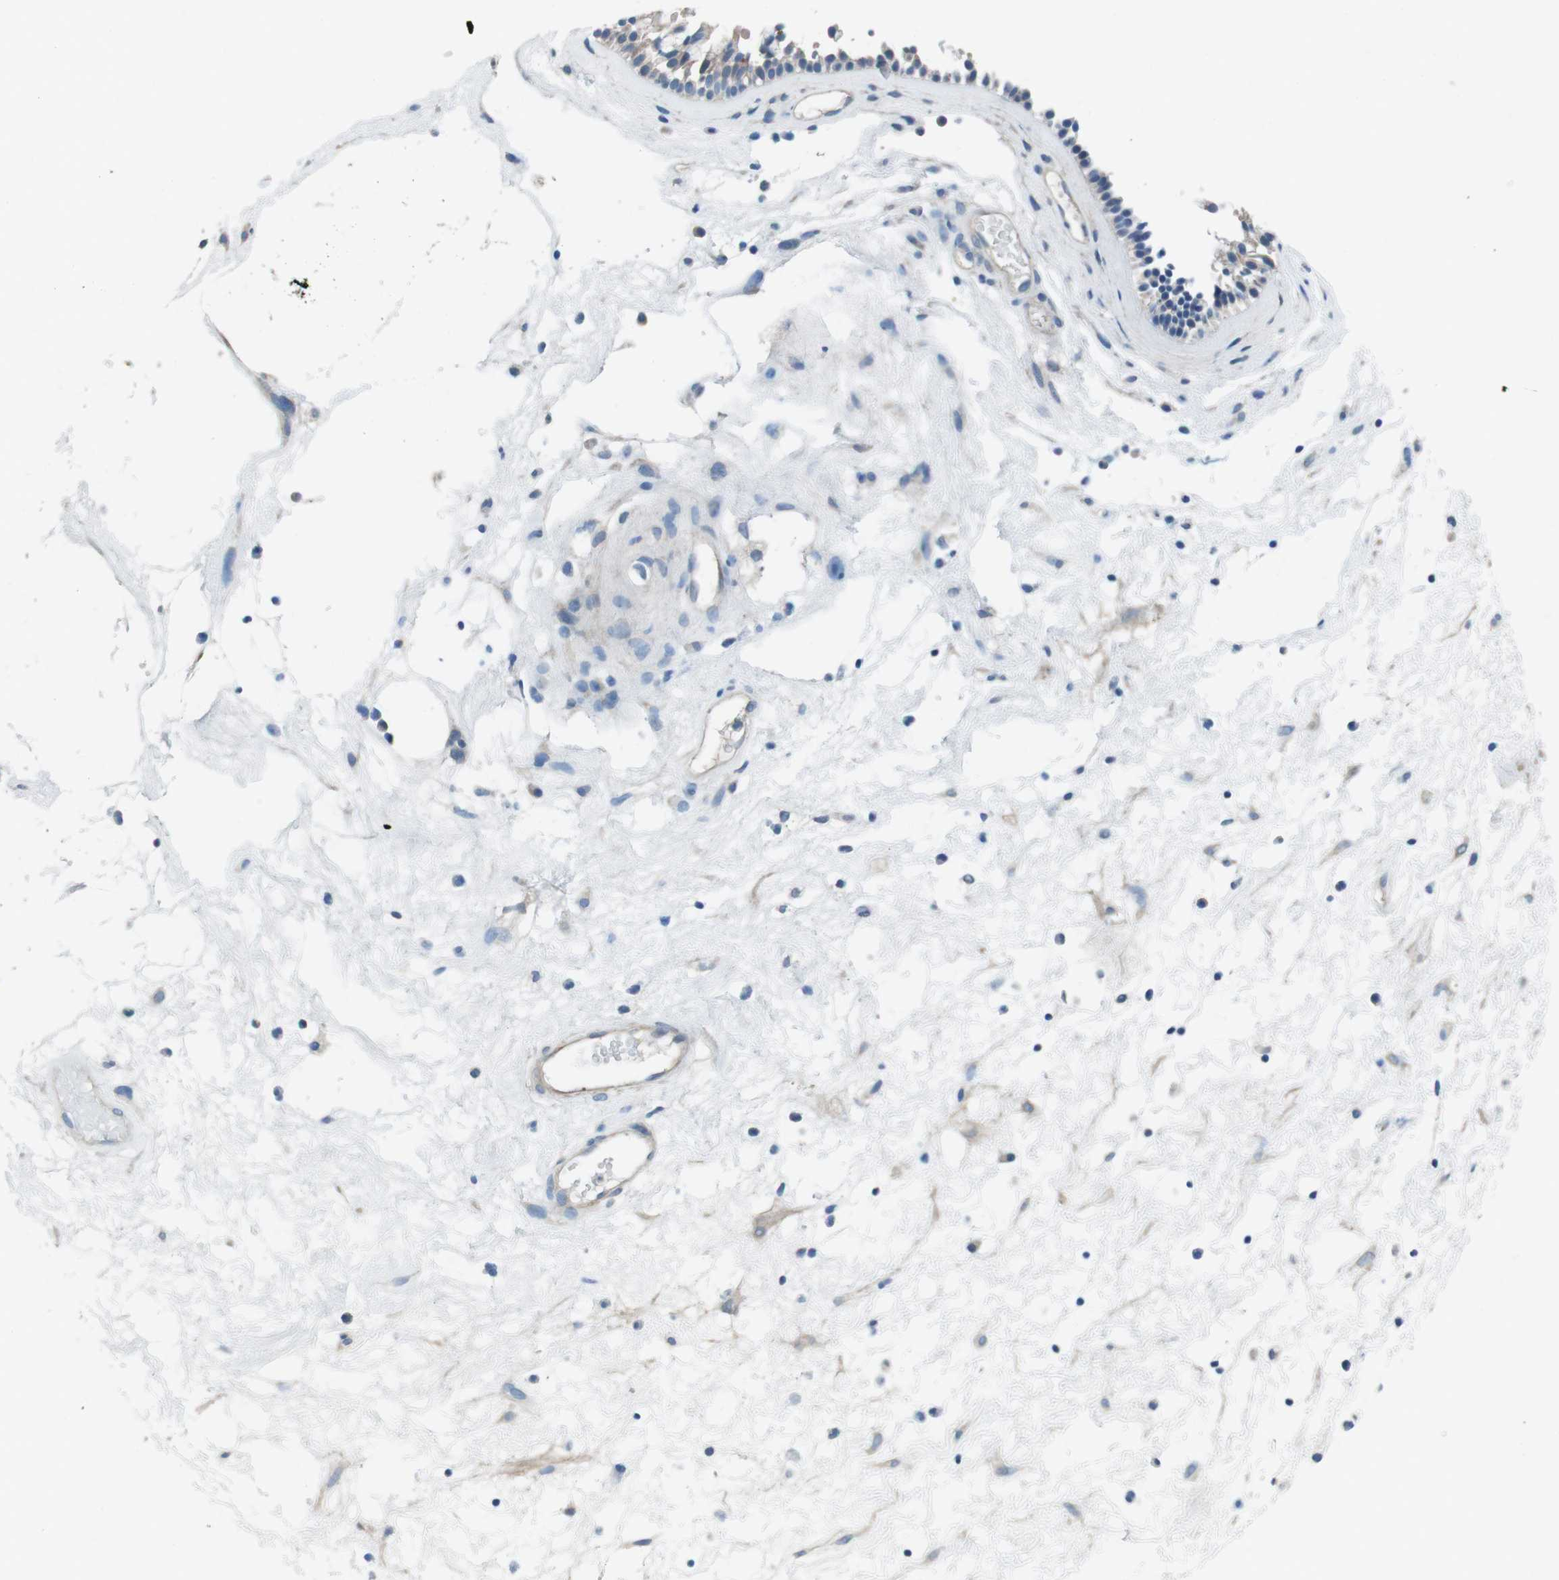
{"staining": {"intensity": "negative", "quantity": "none", "location": "none"}, "tissue": "nasopharynx", "cell_type": "Respiratory epithelial cells", "image_type": "normal", "snomed": [{"axis": "morphology", "description": "Normal tissue, NOS"}, {"axis": "morphology", "description": "Inflammation, NOS"}, {"axis": "topography", "description": "Nasopharynx"}], "caption": "Immunohistochemical staining of benign human nasopharynx exhibits no significant expression in respiratory epithelial cells.", "gene": "CYP2C19", "patient": {"sex": "male", "age": 48}}